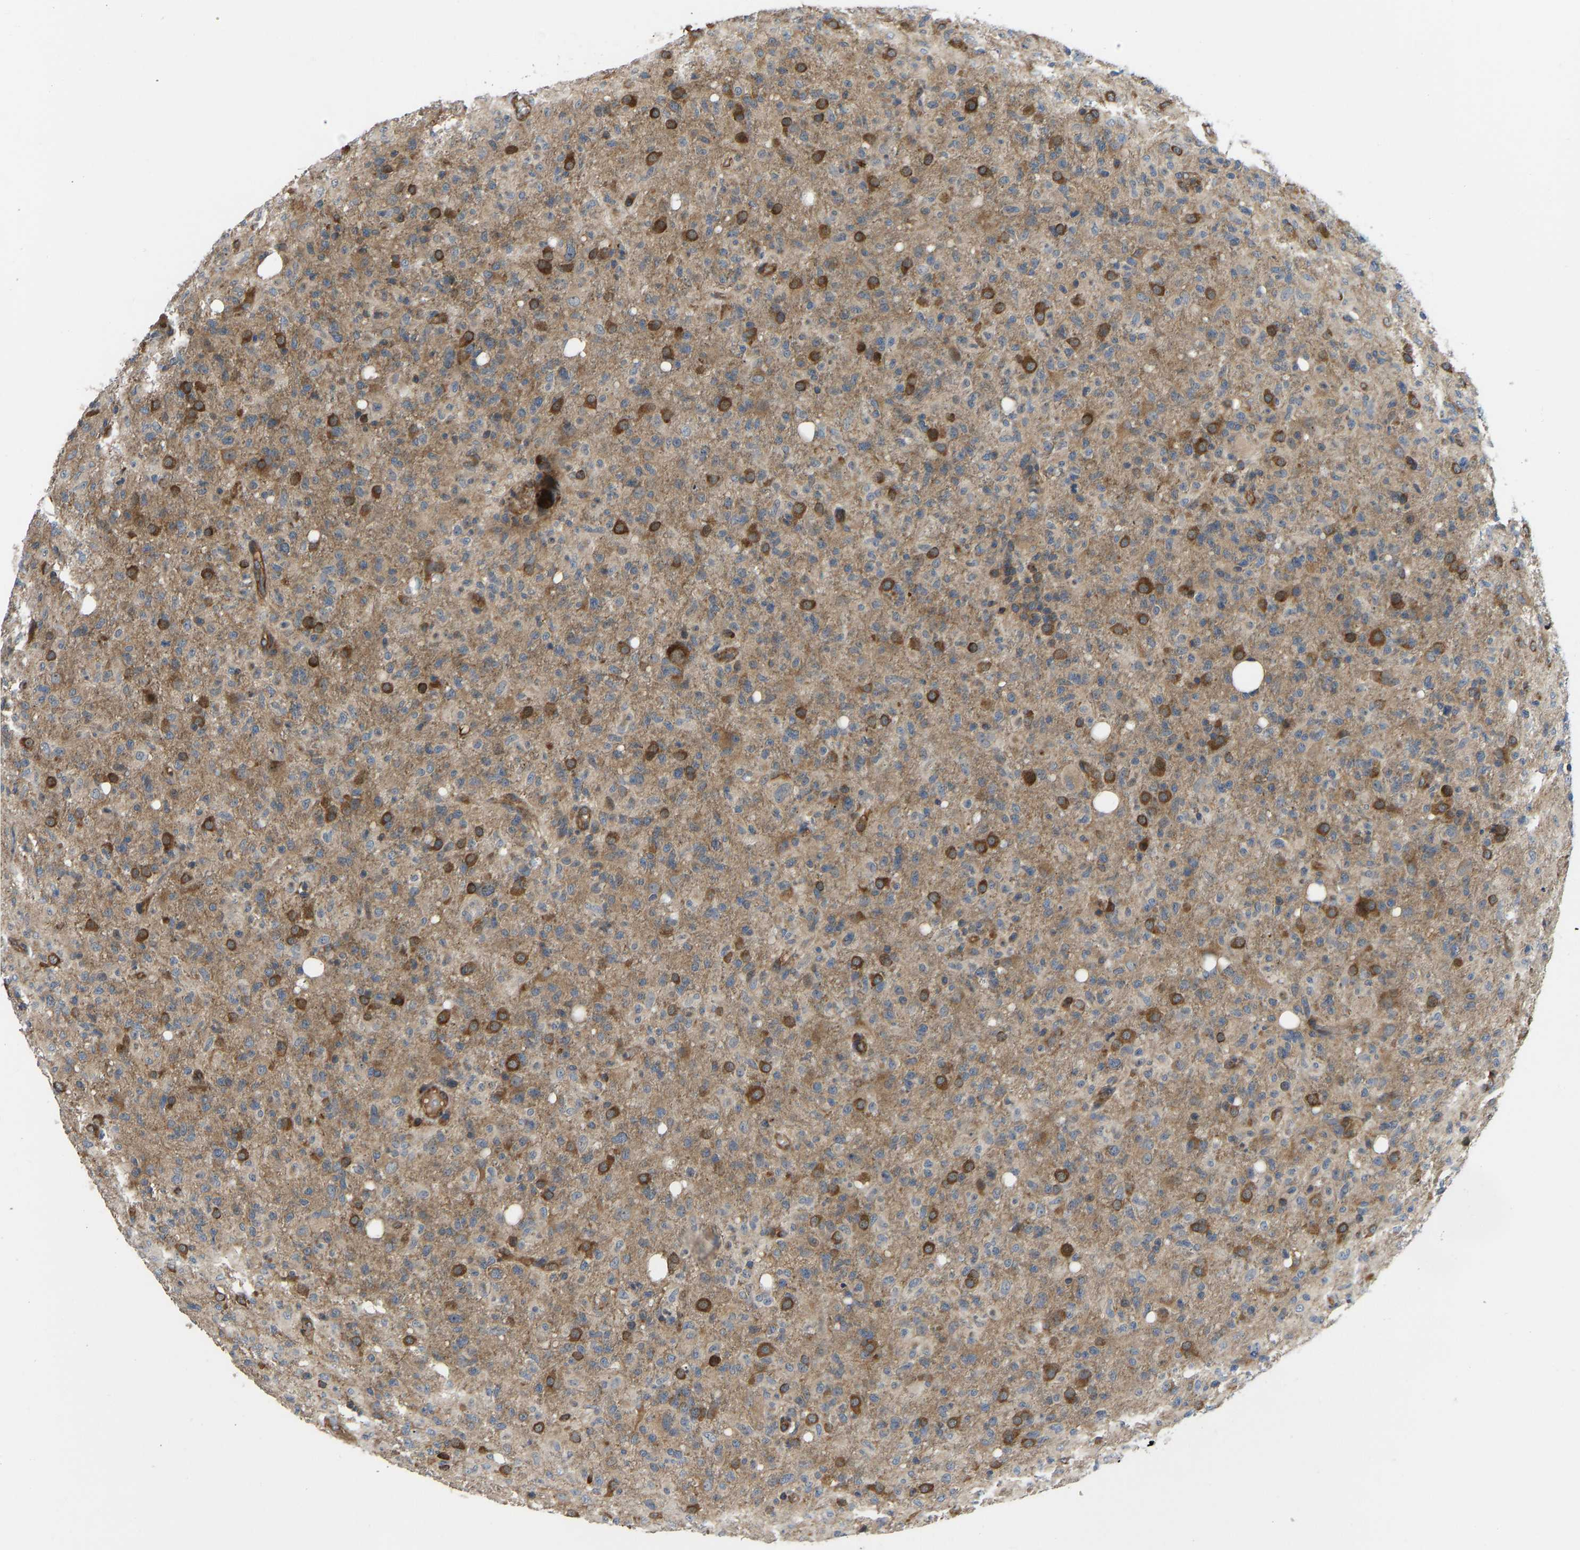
{"staining": {"intensity": "strong", "quantity": "<25%", "location": "cytoplasmic/membranous"}, "tissue": "glioma", "cell_type": "Tumor cells", "image_type": "cancer", "snomed": [{"axis": "morphology", "description": "Glioma, malignant, High grade"}, {"axis": "topography", "description": "Brain"}], "caption": "The histopathology image shows immunohistochemical staining of malignant glioma (high-grade). There is strong cytoplasmic/membranous positivity is appreciated in approximately <25% of tumor cells.", "gene": "RASGRF2", "patient": {"sex": "female", "age": 57}}